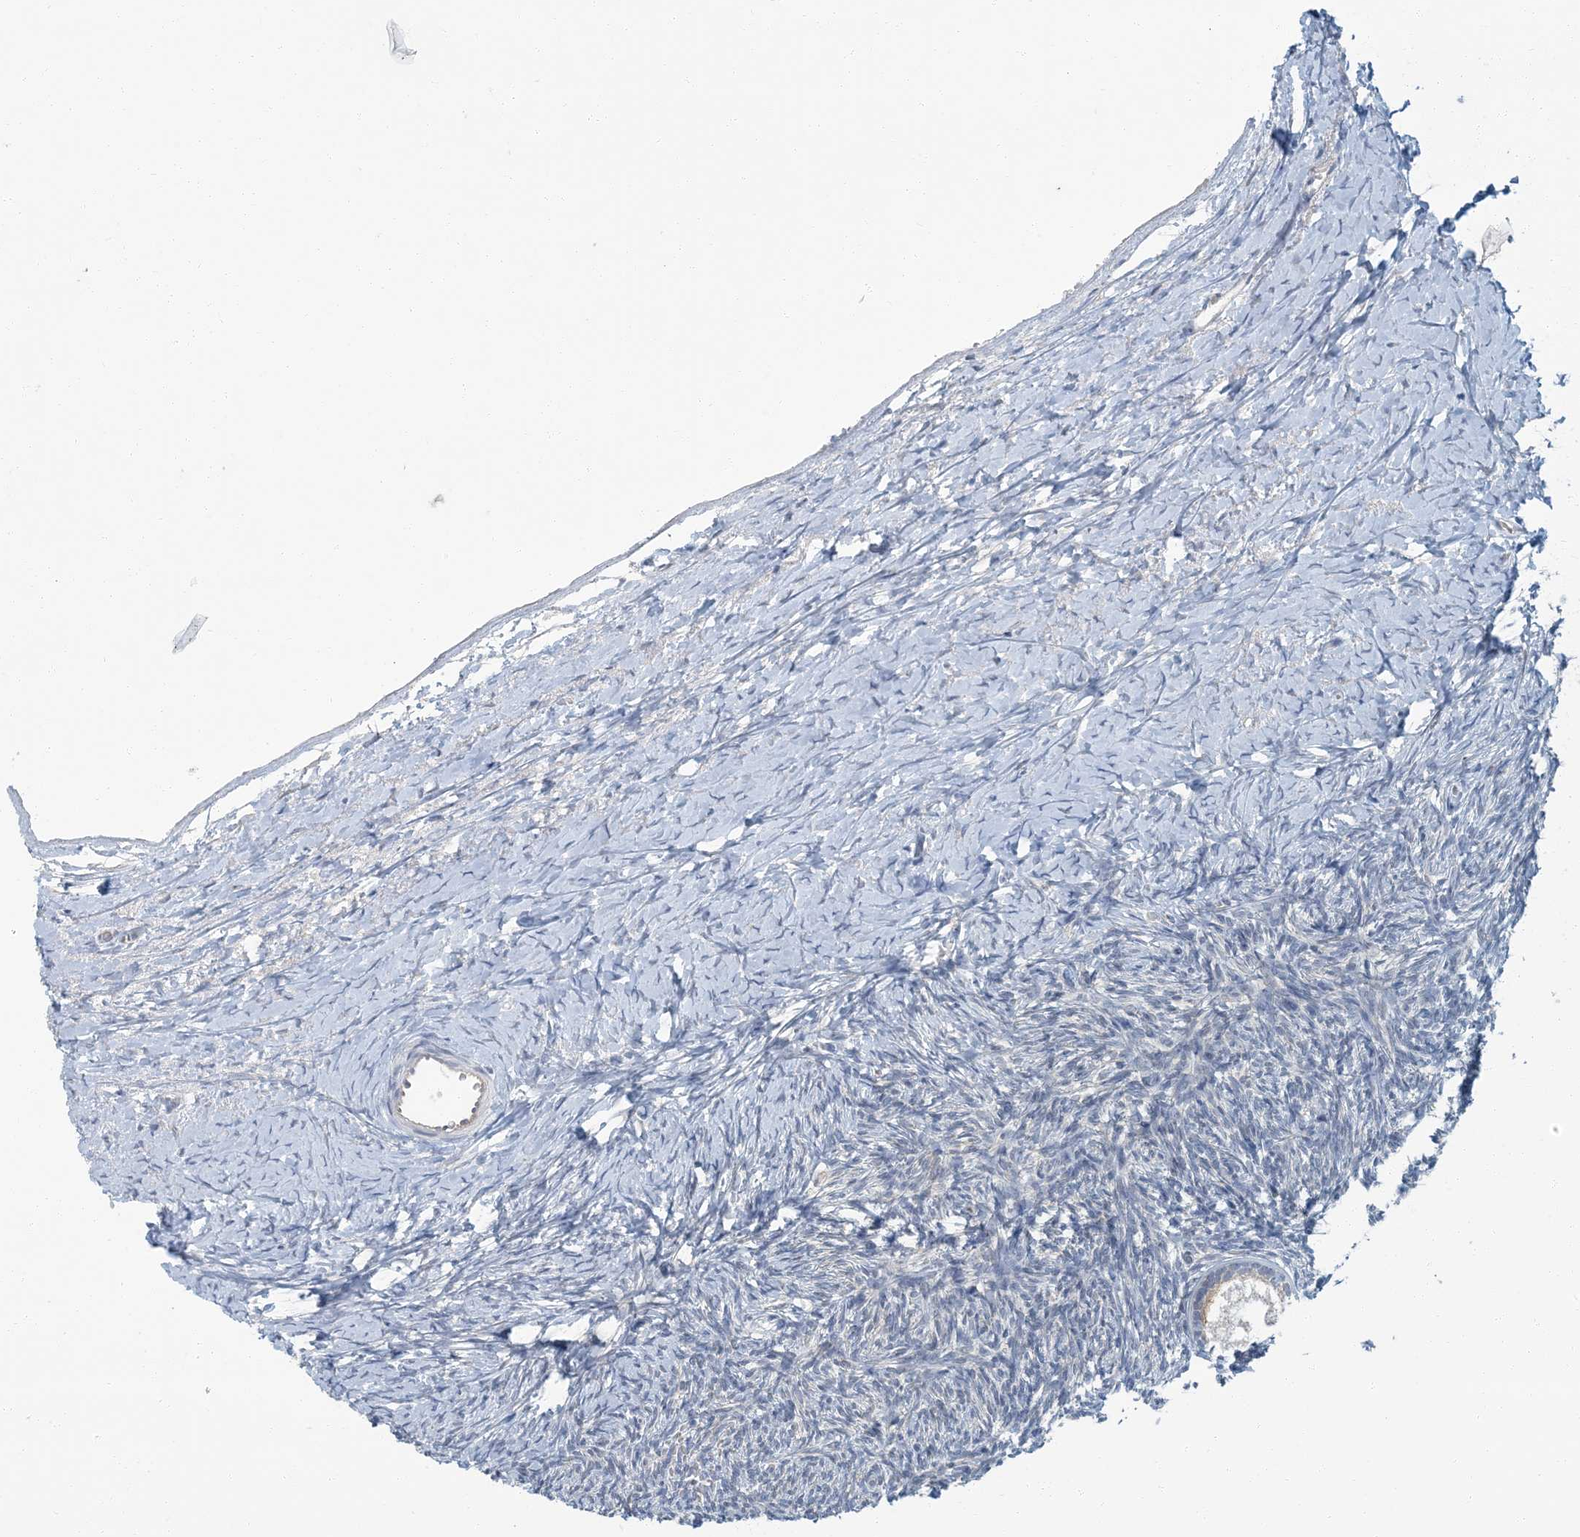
{"staining": {"intensity": "weak", "quantity": "25%-75%", "location": "cytoplasmic/membranous"}, "tissue": "ovary", "cell_type": "Follicle cells", "image_type": "normal", "snomed": [{"axis": "morphology", "description": "Normal tissue, NOS"}, {"axis": "morphology", "description": "Developmental malformation"}, {"axis": "topography", "description": "Ovary"}], "caption": "Human ovary stained for a protein (brown) displays weak cytoplasmic/membranous positive staining in approximately 25%-75% of follicle cells.", "gene": "EPHA4", "patient": {"sex": "female", "age": 39}}